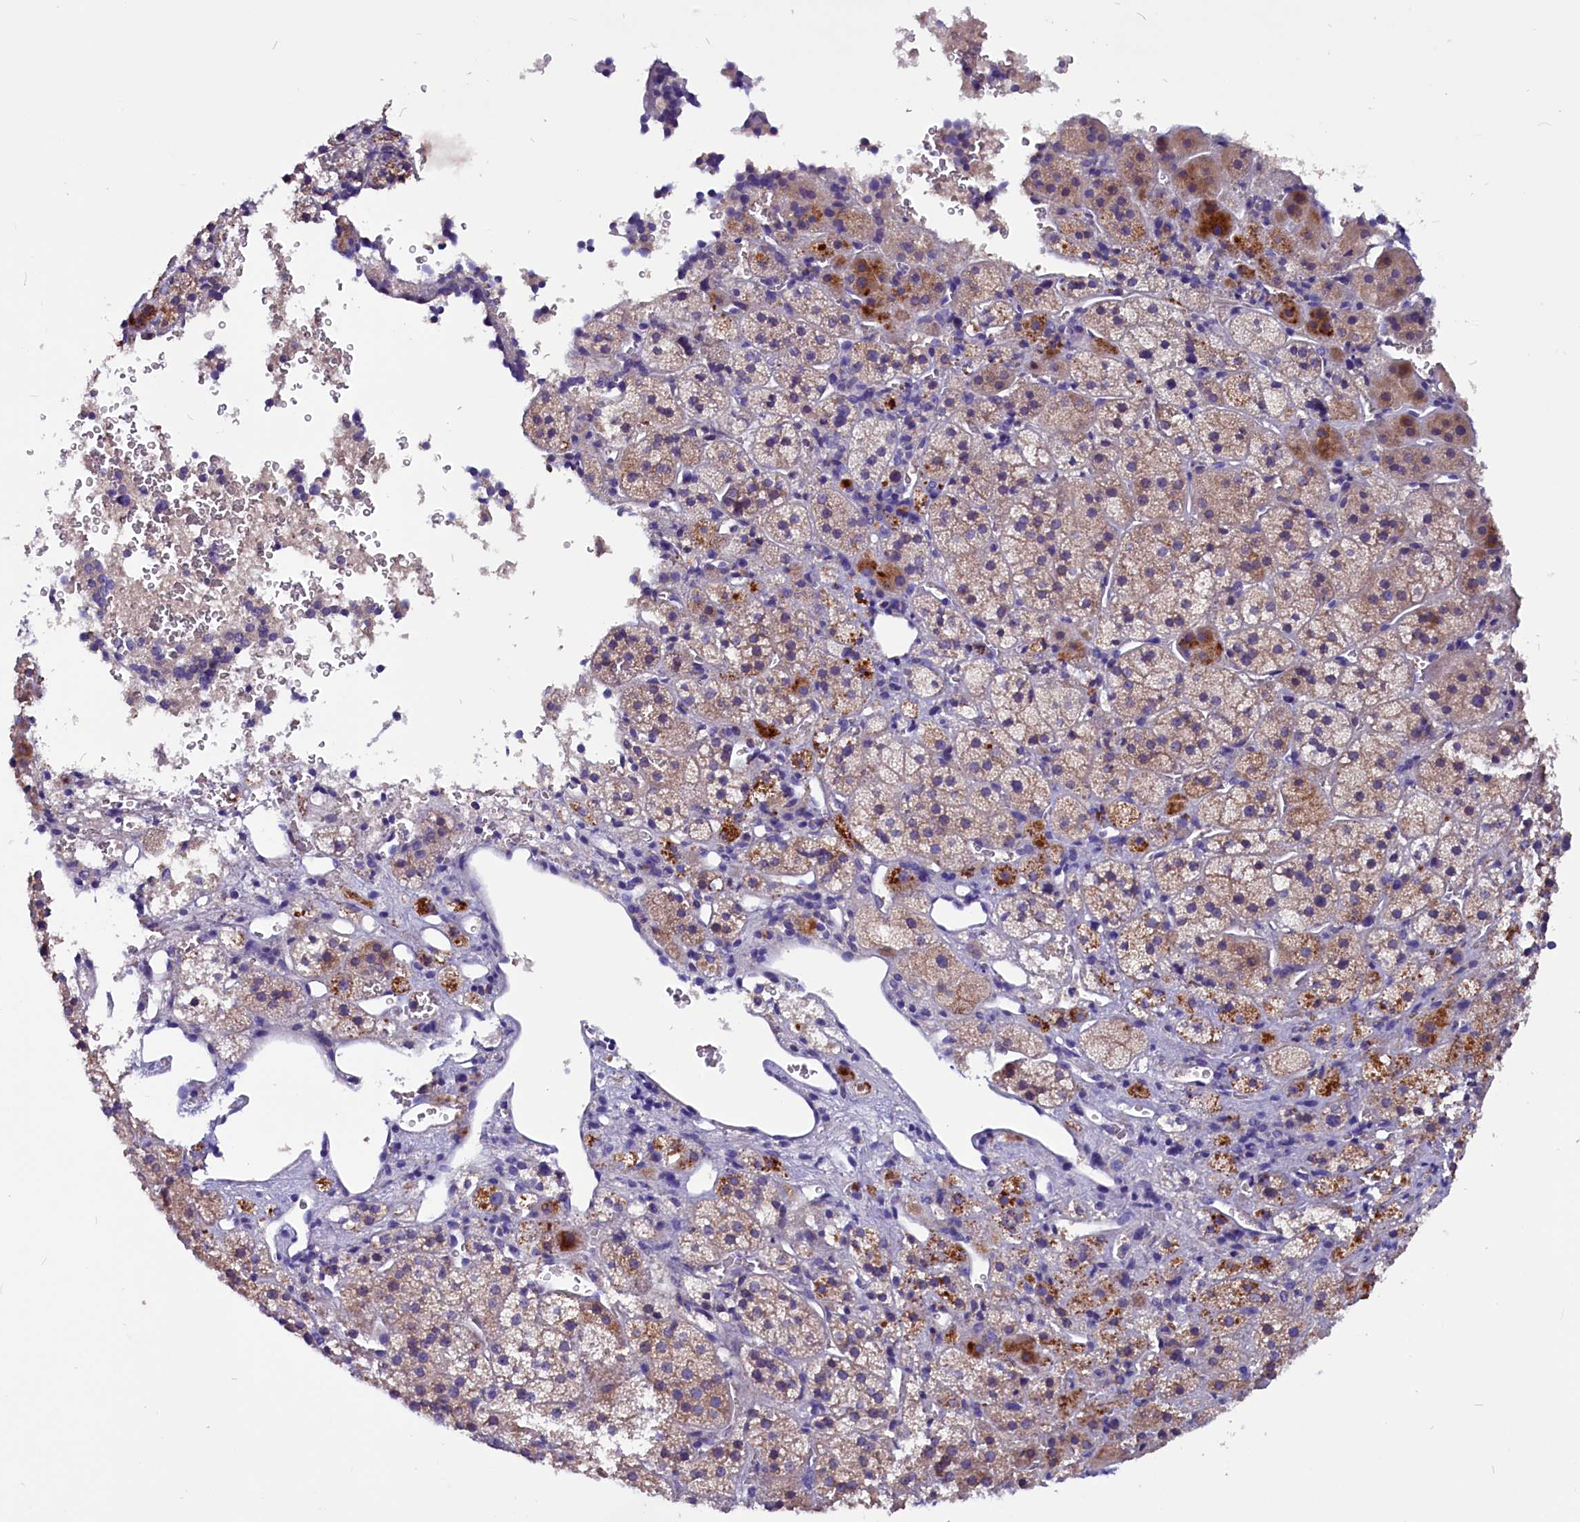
{"staining": {"intensity": "moderate", "quantity": "<25%", "location": "cytoplasmic/membranous"}, "tissue": "adrenal gland", "cell_type": "Glandular cells", "image_type": "normal", "snomed": [{"axis": "morphology", "description": "Normal tissue, NOS"}, {"axis": "topography", "description": "Adrenal gland"}], "caption": "A high-resolution image shows immunohistochemistry (IHC) staining of normal adrenal gland, which shows moderate cytoplasmic/membranous staining in about <25% of glandular cells. (Stains: DAB (3,3'-diaminobenzidine) in brown, nuclei in blue, Microscopy: brightfield microscopy at high magnification).", "gene": "CCBE1", "patient": {"sex": "female", "age": 44}}